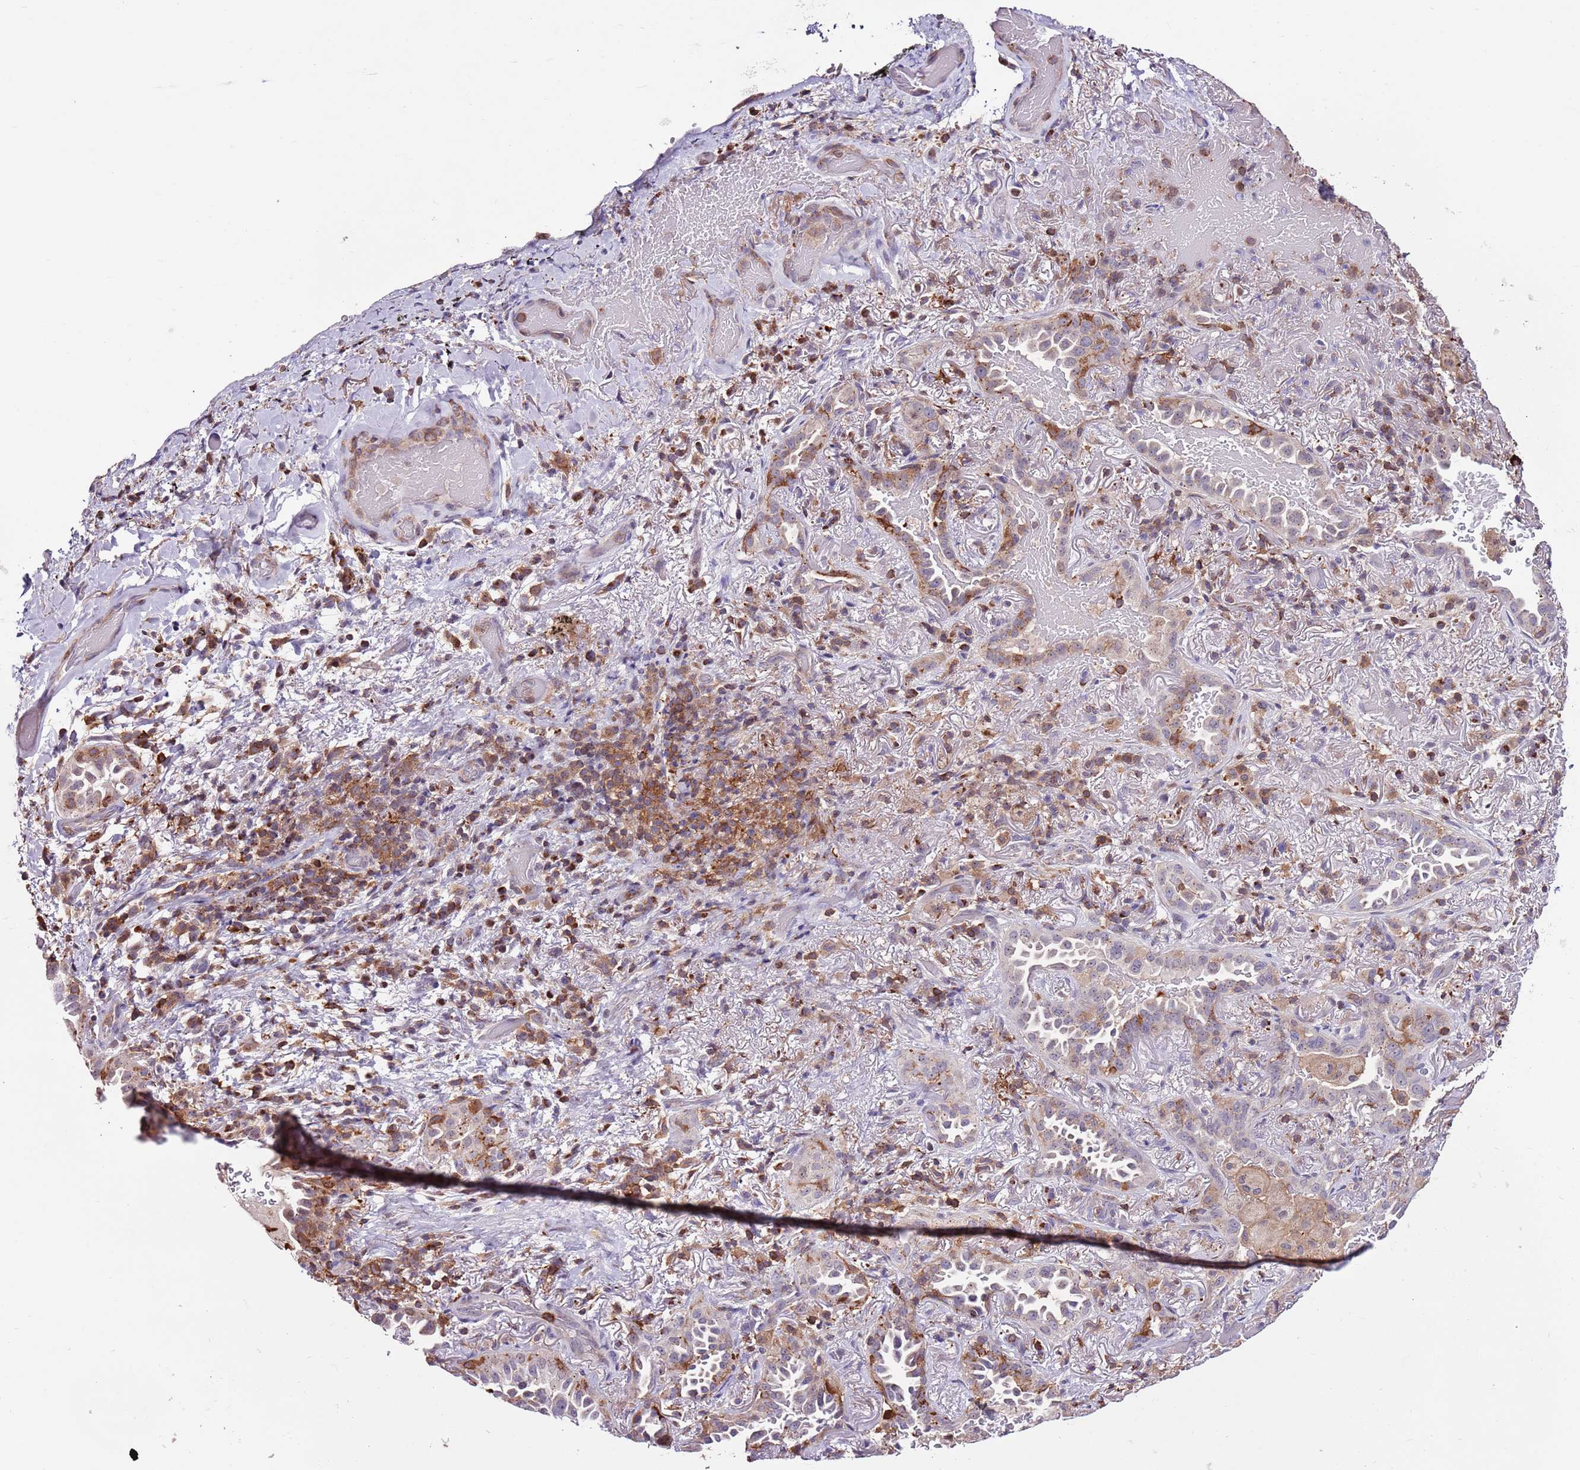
{"staining": {"intensity": "moderate", "quantity": "<25%", "location": "cytoplasmic/membranous"}, "tissue": "lung cancer", "cell_type": "Tumor cells", "image_type": "cancer", "snomed": [{"axis": "morphology", "description": "Adenocarcinoma, NOS"}, {"axis": "topography", "description": "Lung"}], "caption": "Immunohistochemistry micrograph of human lung cancer (adenocarcinoma) stained for a protein (brown), which demonstrates low levels of moderate cytoplasmic/membranous expression in about <25% of tumor cells.", "gene": "ZSWIM1", "patient": {"sex": "female", "age": 69}}